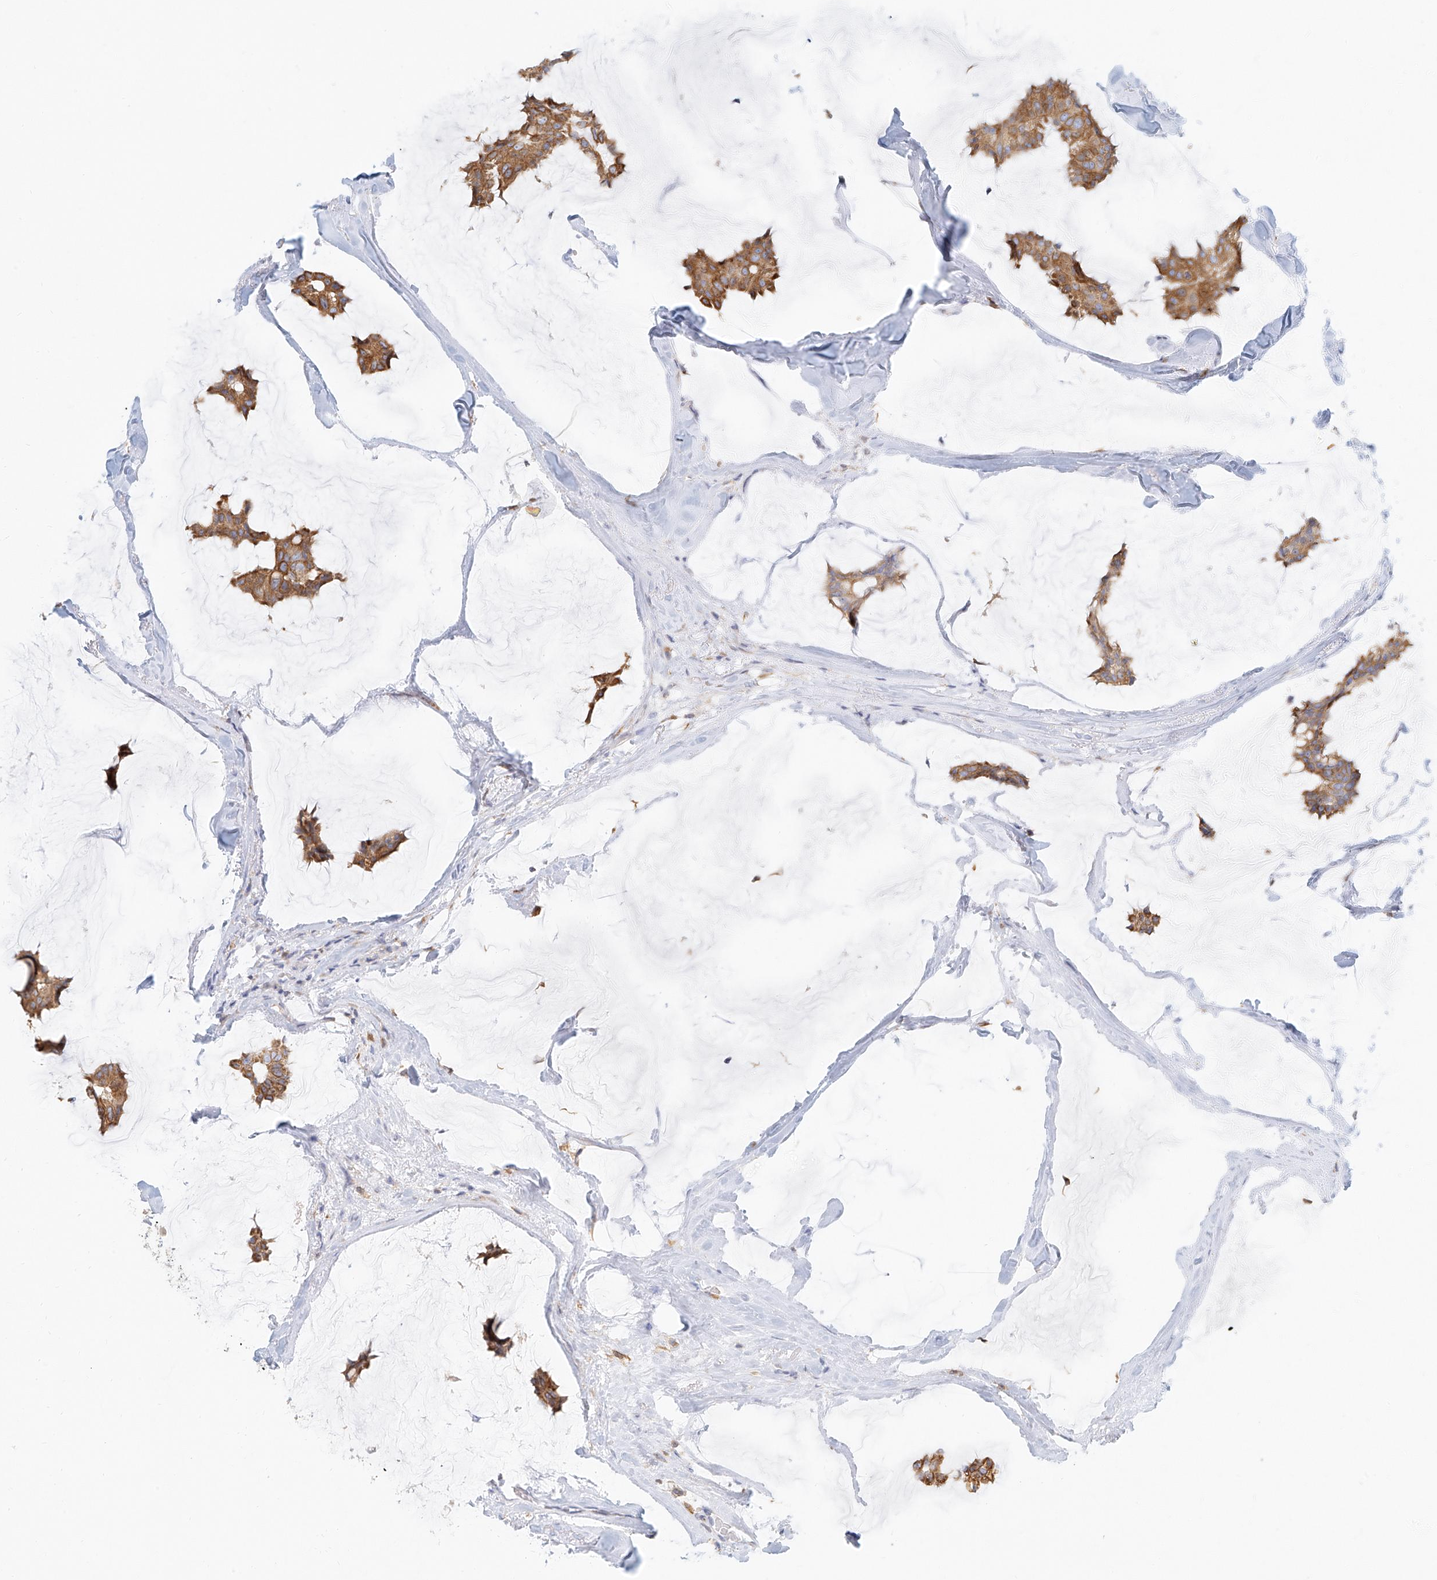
{"staining": {"intensity": "moderate", "quantity": ">75%", "location": "cytoplasmic/membranous"}, "tissue": "breast cancer", "cell_type": "Tumor cells", "image_type": "cancer", "snomed": [{"axis": "morphology", "description": "Duct carcinoma"}, {"axis": "topography", "description": "Breast"}], "caption": "IHC of human breast intraductal carcinoma demonstrates medium levels of moderate cytoplasmic/membranous expression in about >75% of tumor cells.", "gene": "DHRS7", "patient": {"sex": "female", "age": 93}}